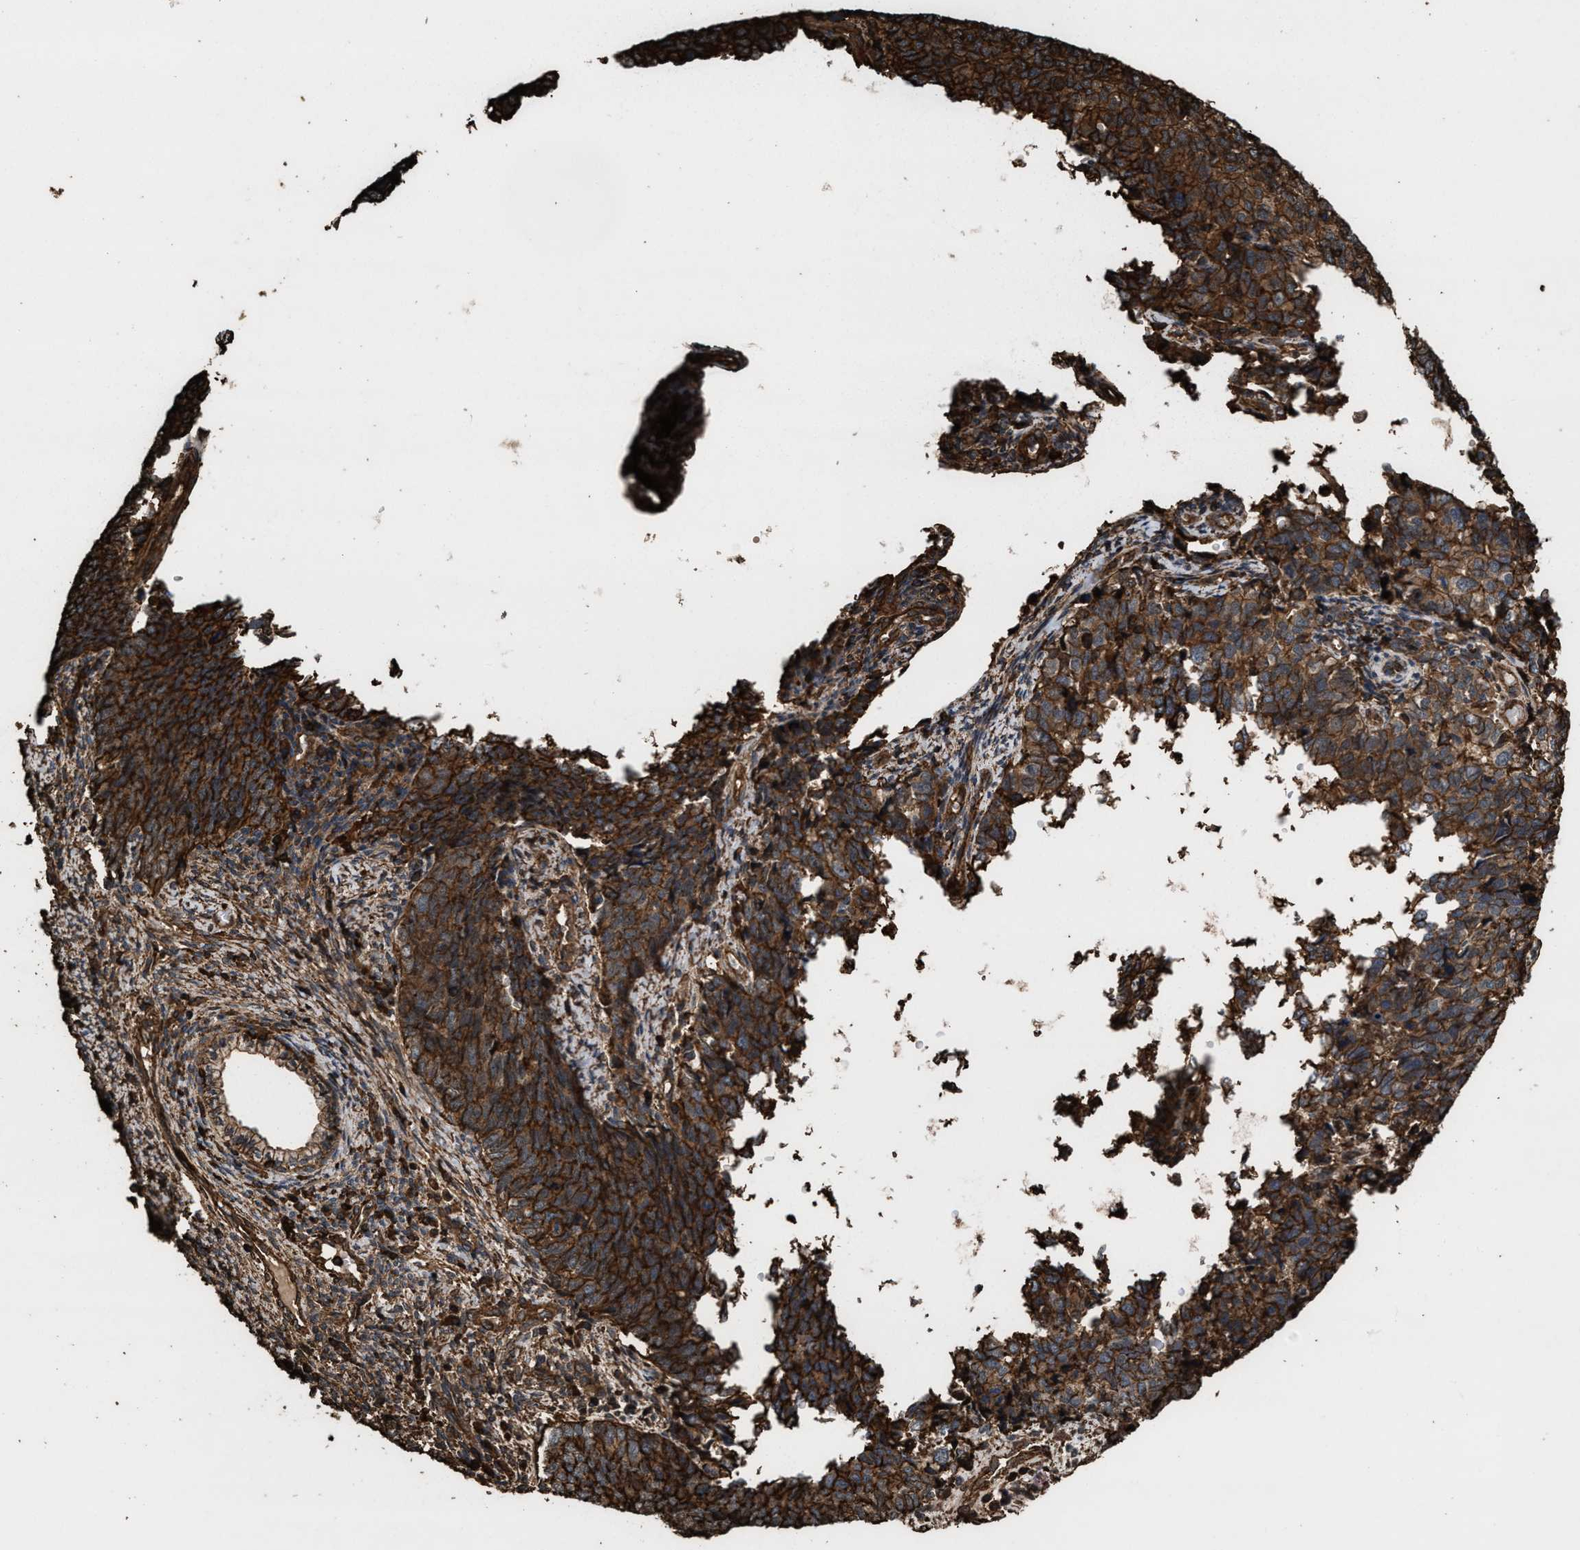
{"staining": {"intensity": "strong", "quantity": ">75%", "location": "cytoplasmic/membranous"}, "tissue": "cervical cancer", "cell_type": "Tumor cells", "image_type": "cancer", "snomed": [{"axis": "morphology", "description": "Squamous cell carcinoma, NOS"}, {"axis": "topography", "description": "Cervix"}], "caption": "Immunohistochemistry (IHC) of human cervical squamous cell carcinoma displays high levels of strong cytoplasmic/membranous positivity in approximately >75% of tumor cells.", "gene": "KBTBD2", "patient": {"sex": "female", "age": 63}}